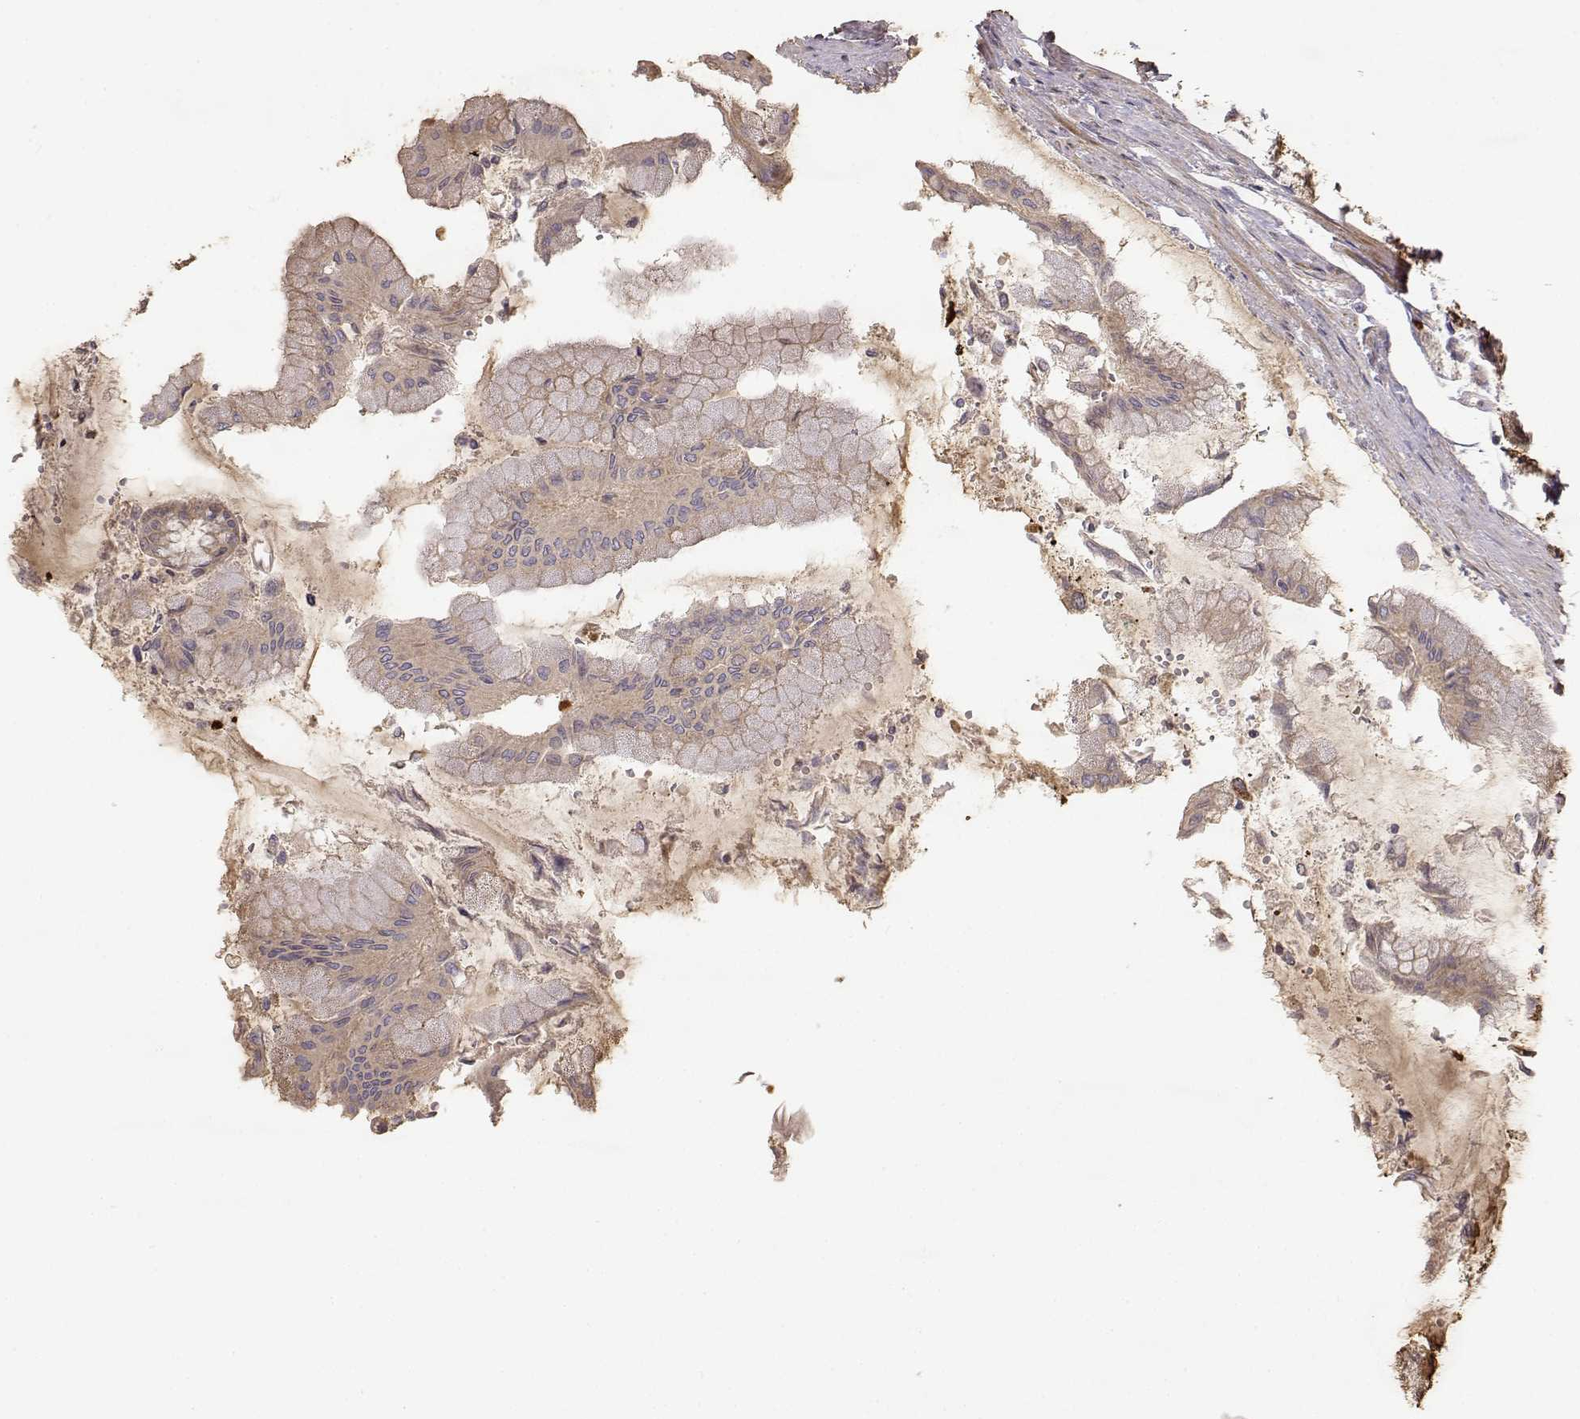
{"staining": {"intensity": "moderate", "quantity": "25%-75%", "location": "cytoplasmic/membranous"}, "tissue": "stomach", "cell_type": "Glandular cells", "image_type": "normal", "snomed": [{"axis": "morphology", "description": "Normal tissue, NOS"}, {"axis": "topography", "description": "Stomach, upper"}], "caption": "Immunohistochemistry (IHC) image of benign stomach stained for a protein (brown), which displays medium levels of moderate cytoplasmic/membranous staining in about 25%-75% of glandular cells.", "gene": "CRIM1", "patient": {"sex": "male", "age": 60}}